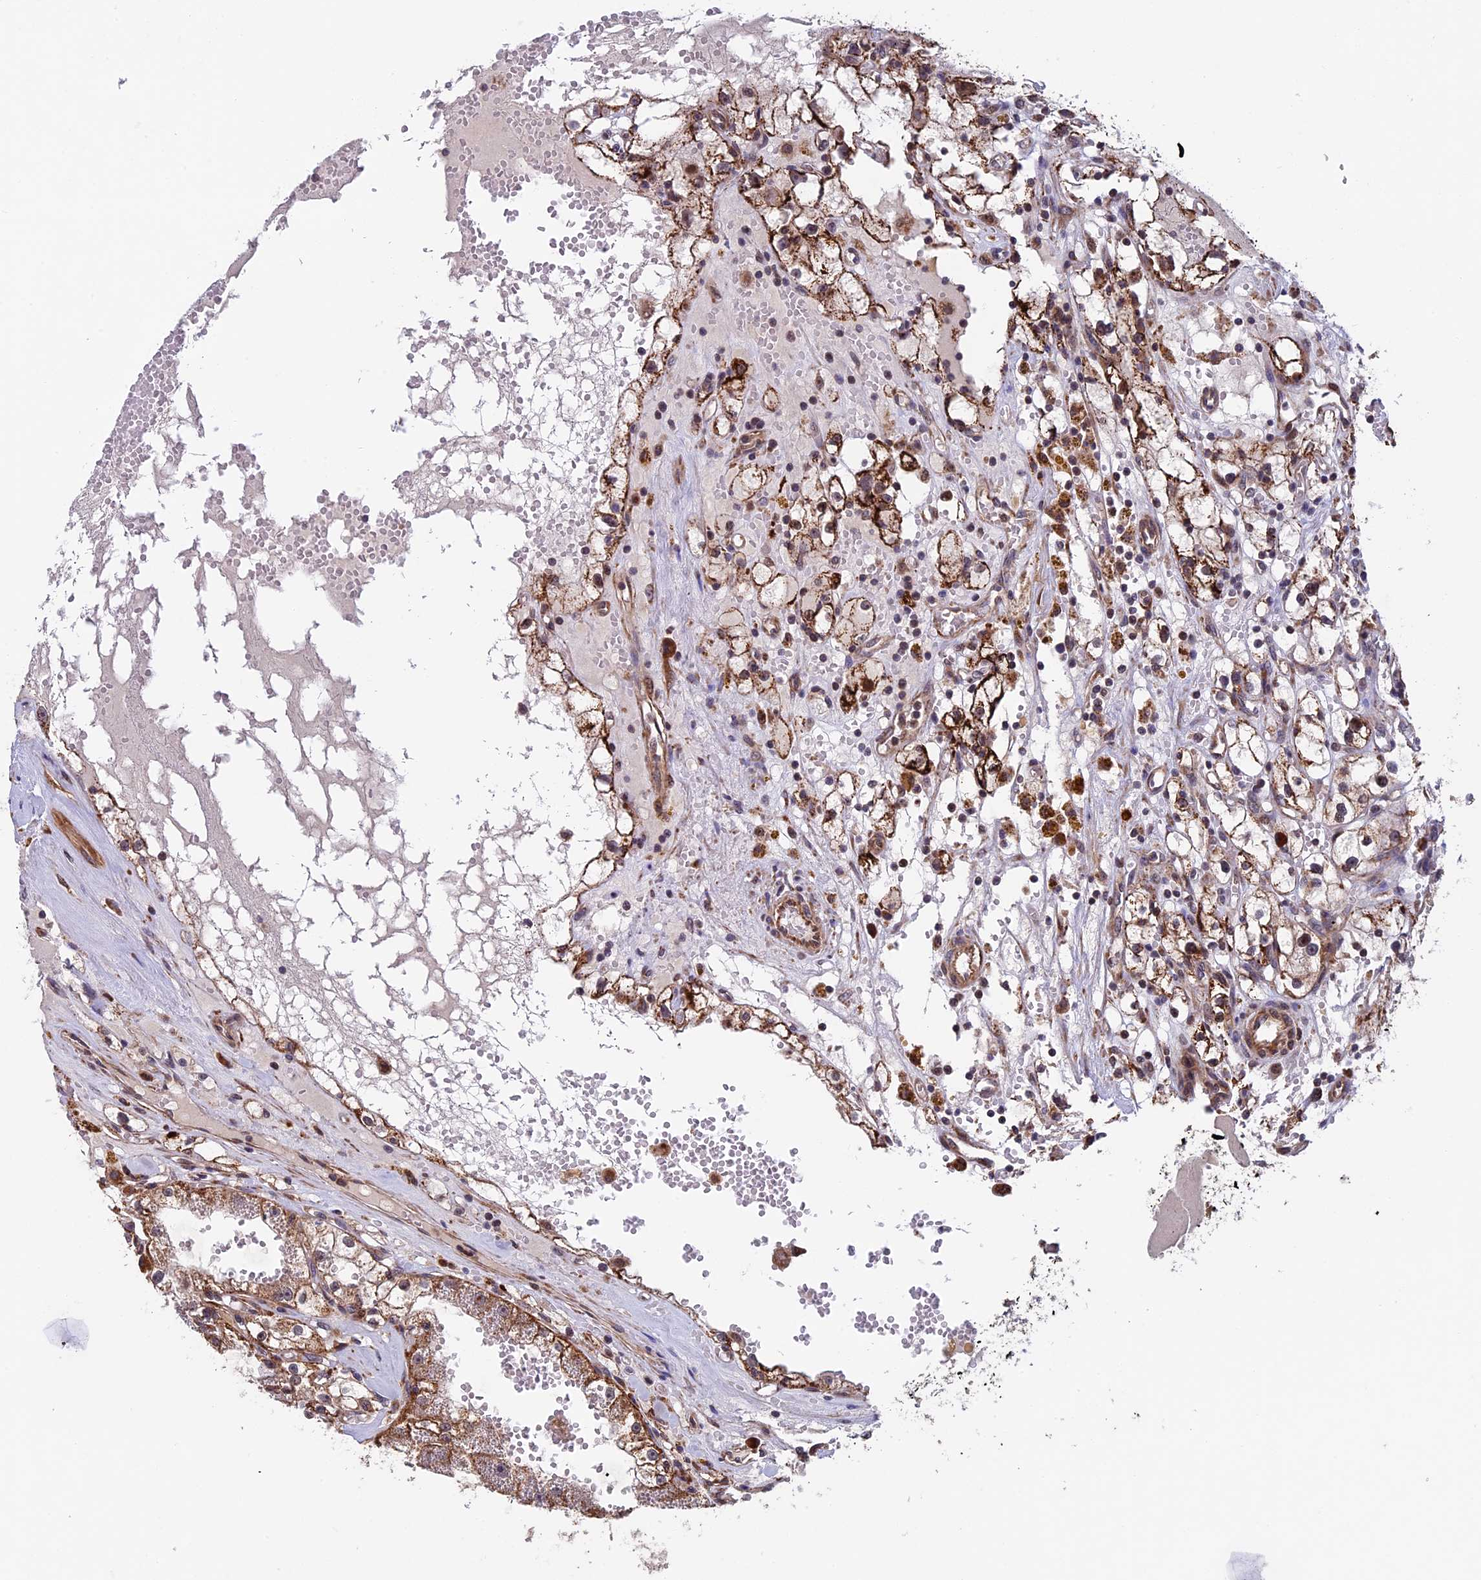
{"staining": {"intensity": "moderate", "quantity": ">75%", "location": "cytoplasmic/membranous"}, "tissue": "renal cancer", "cell_type": "Tumor cells", "image_type": "cancer", "snomed": [{"axis": "morphology", "description": "Adenocarcinoma, NOS"}, {"axis": "topography", "description": "Kidney"}], "caption": "DAB immunohistochemical staining of renal cancer shows moderate cytoplasmic/membranous protein expression in approximately >75% of tumor cells.", "gene": "RNF17", "patient": {"sex": "male", "age": 56}}